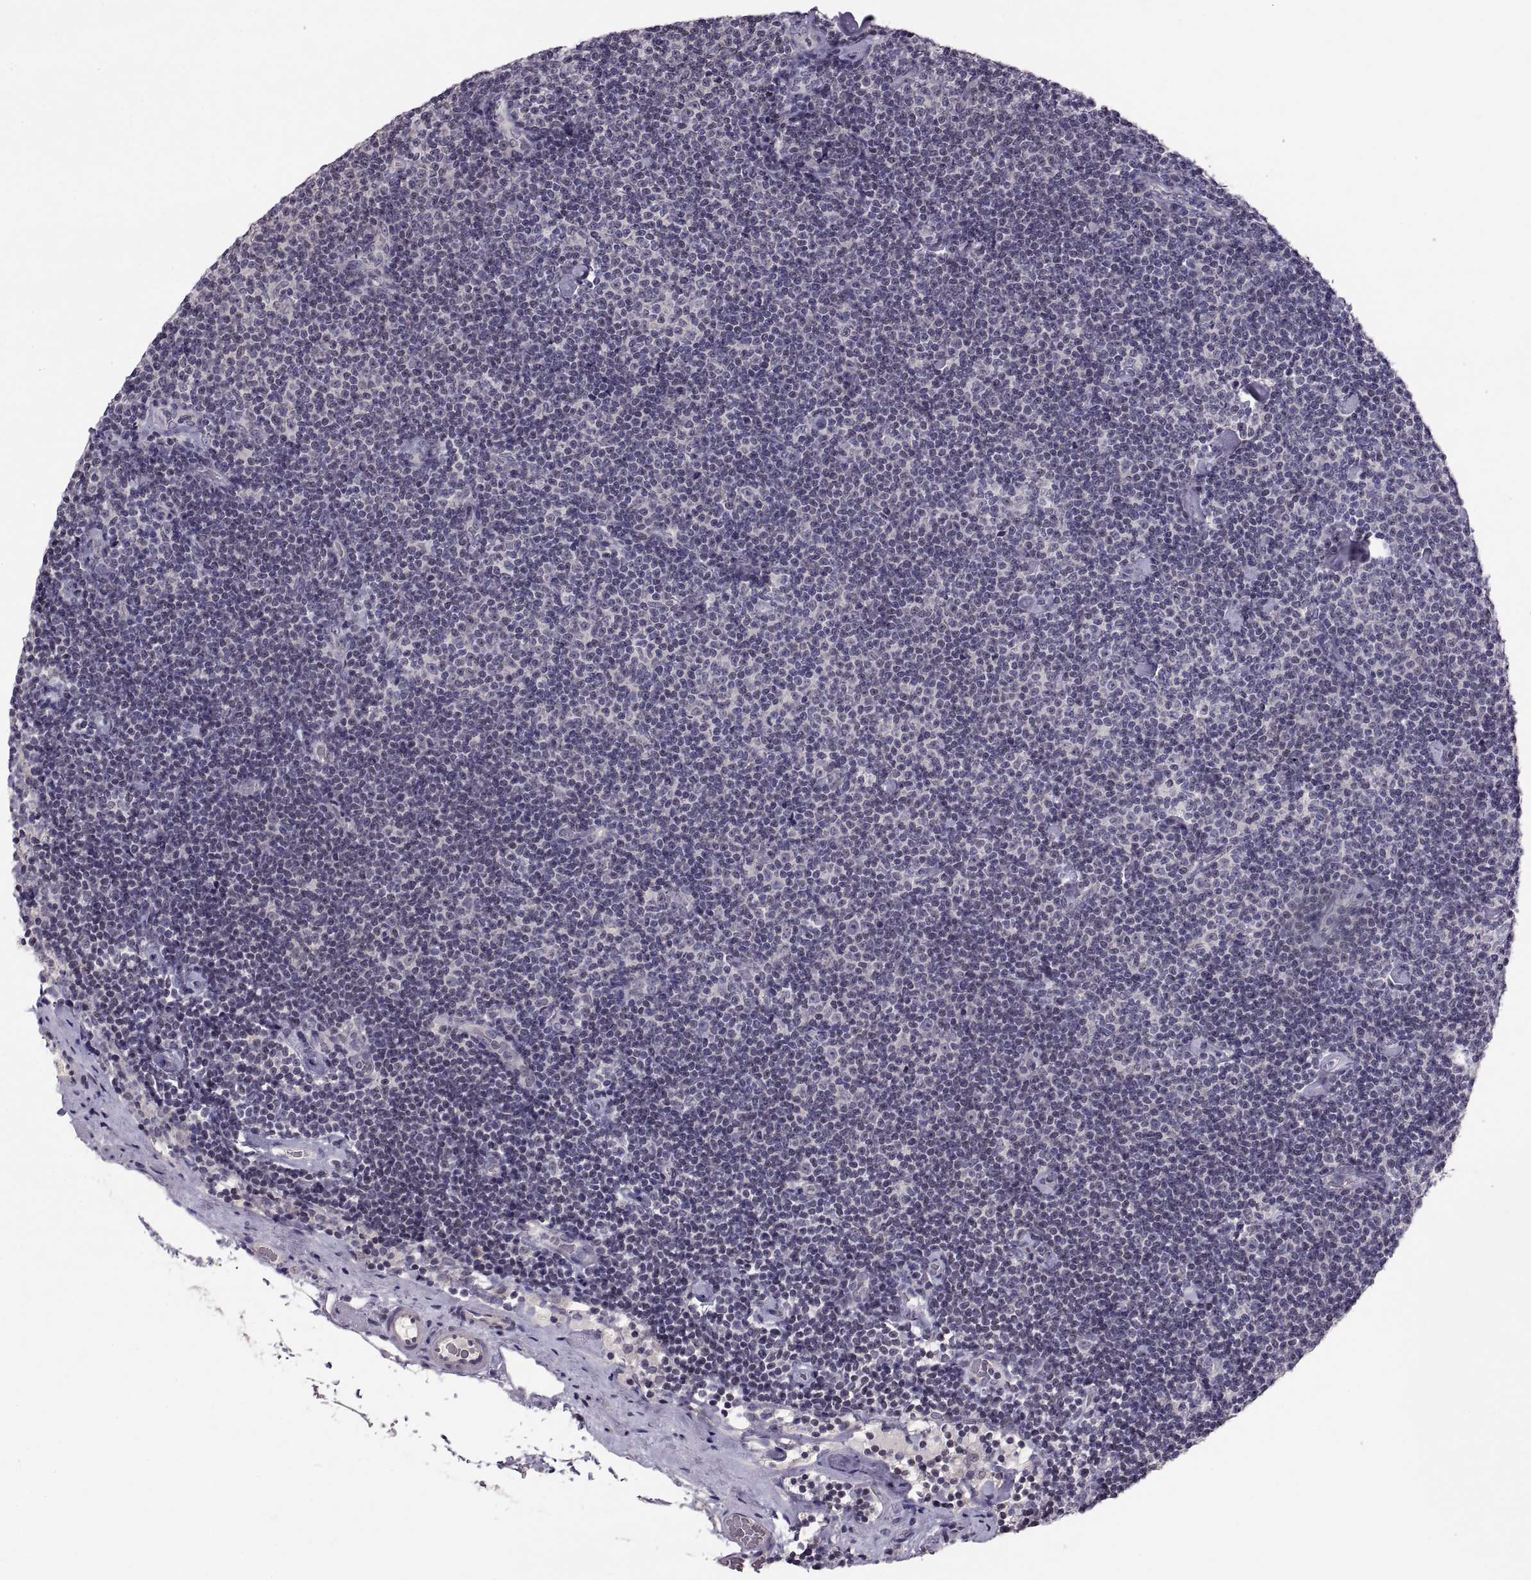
{"staining": {"intensity": "negative", "quantity": "none", "location": "none"}, "tissue": "lymphoma", "cell_type": "Tumor cells", "image_type": "cancer", "snomed": [{"axis": "morphology", "description": "Malignant lymphoma, non-Hodgkin's type, Low grade"}, {"axis": "topography", "description": "Lymph node"}], "caption": "Malignant lymphoma, non-Hodgkin's type (low-grade) was stained to show a protein in brown. There is no significant staining in tumor cells.", "gene": "PAX2", "patient": {"sex": "male", "age": 81}}